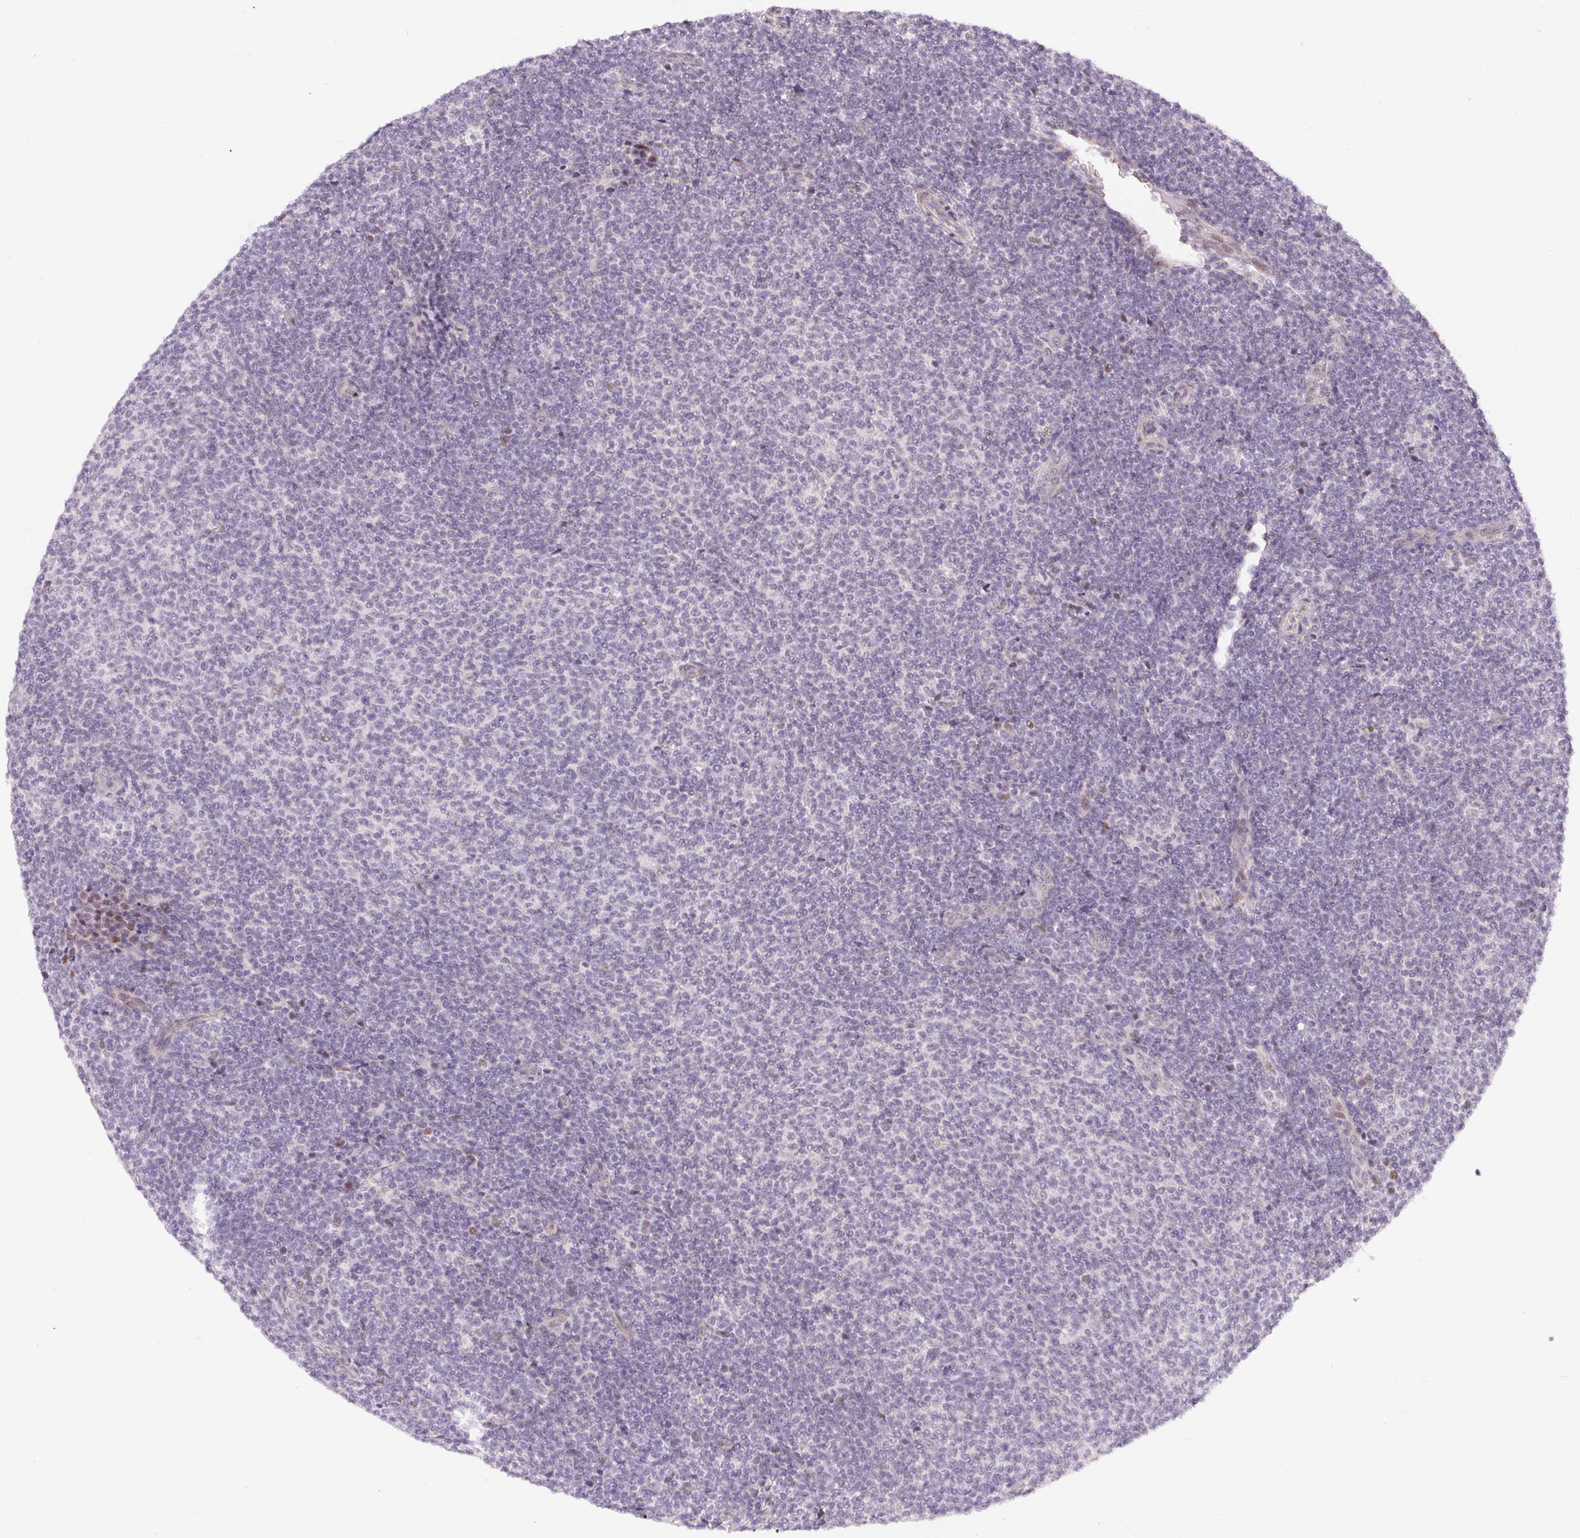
{"staining": {"intensity": "negative", "quantity": "none", "location": "none"}, "tissue": "lymphoma", "cell_type": "Tumor cells", "image_type": "cancer", "snomed": [{"axis": "morphology", "description": "Malignant lymphoma, non-Hodgkin's type, Low grade"}, {"axis": "topography", "description": "Lymph node"}], "caption": "DAB immunohistochemical staining of malignant lymphoma, non-Hodgkin's type (low-grade) shows no significant staining in tumor cells.", "gene": "DPPA4", "patient": {"sex": "male", "age": 66}}